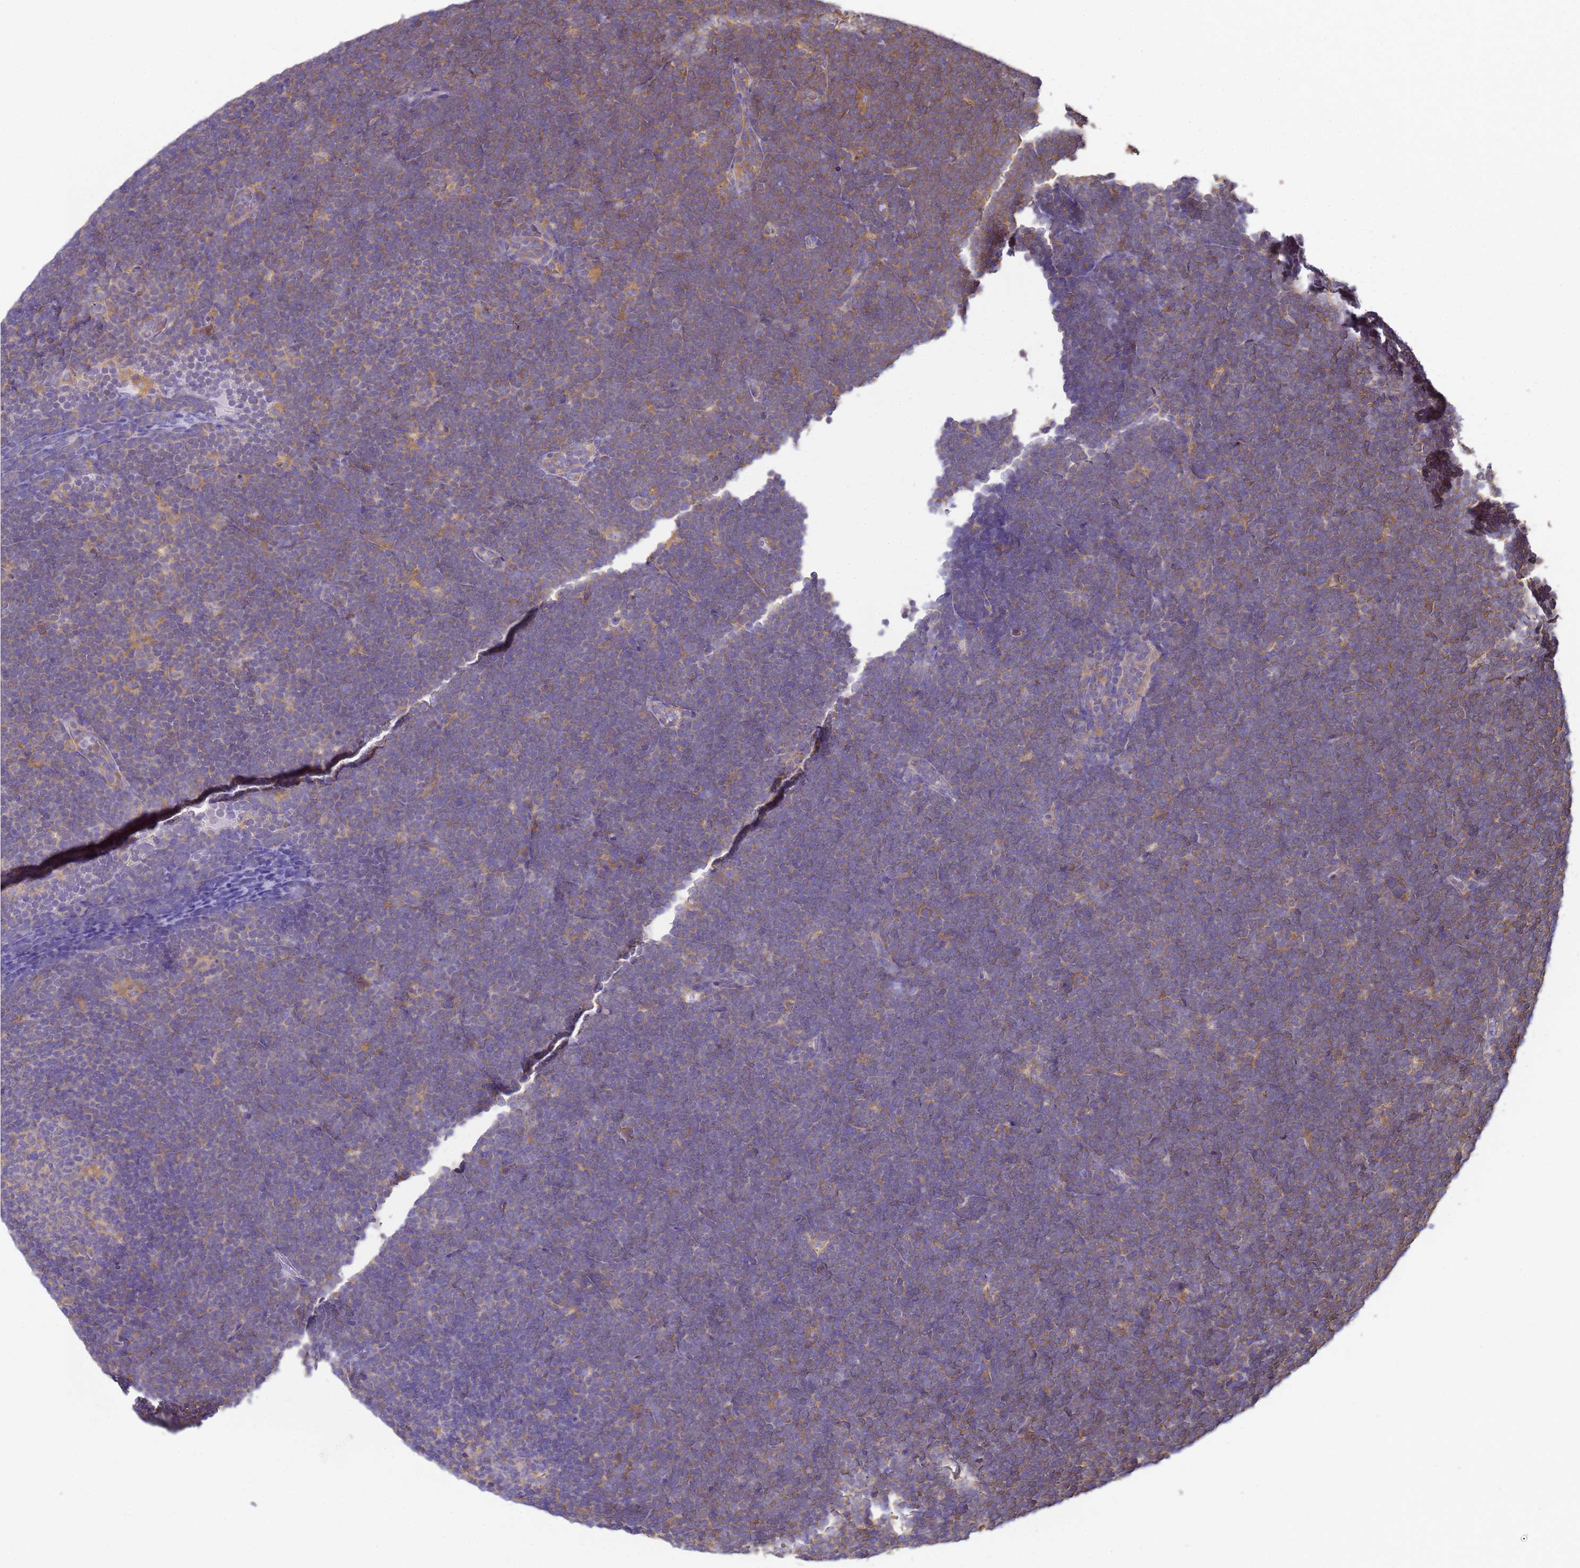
{"staining": {"intensity": "moderate", "quantity": "<25%", "location": "cytoplasmic/membranous"}, "tissue": "lymphoma", "cell_type": "Tumor cells", "image_type": "cancer", "snomed": [{"axis": "morphology", "description": "Malignant lymphoma, non-Hodgkin's type, High grade"}, {"axis": "topography", "description": "Lymph node"}], "caption": "A low amount of moderate cytoplasmic/membranous staining is appreciated in approximately <25% of tumor cells in high-grade malignant lymphoma, non-Hodgkin's type tissue.", "gene": "NARS1", "patient": {"sex": "male", "age": 13}}